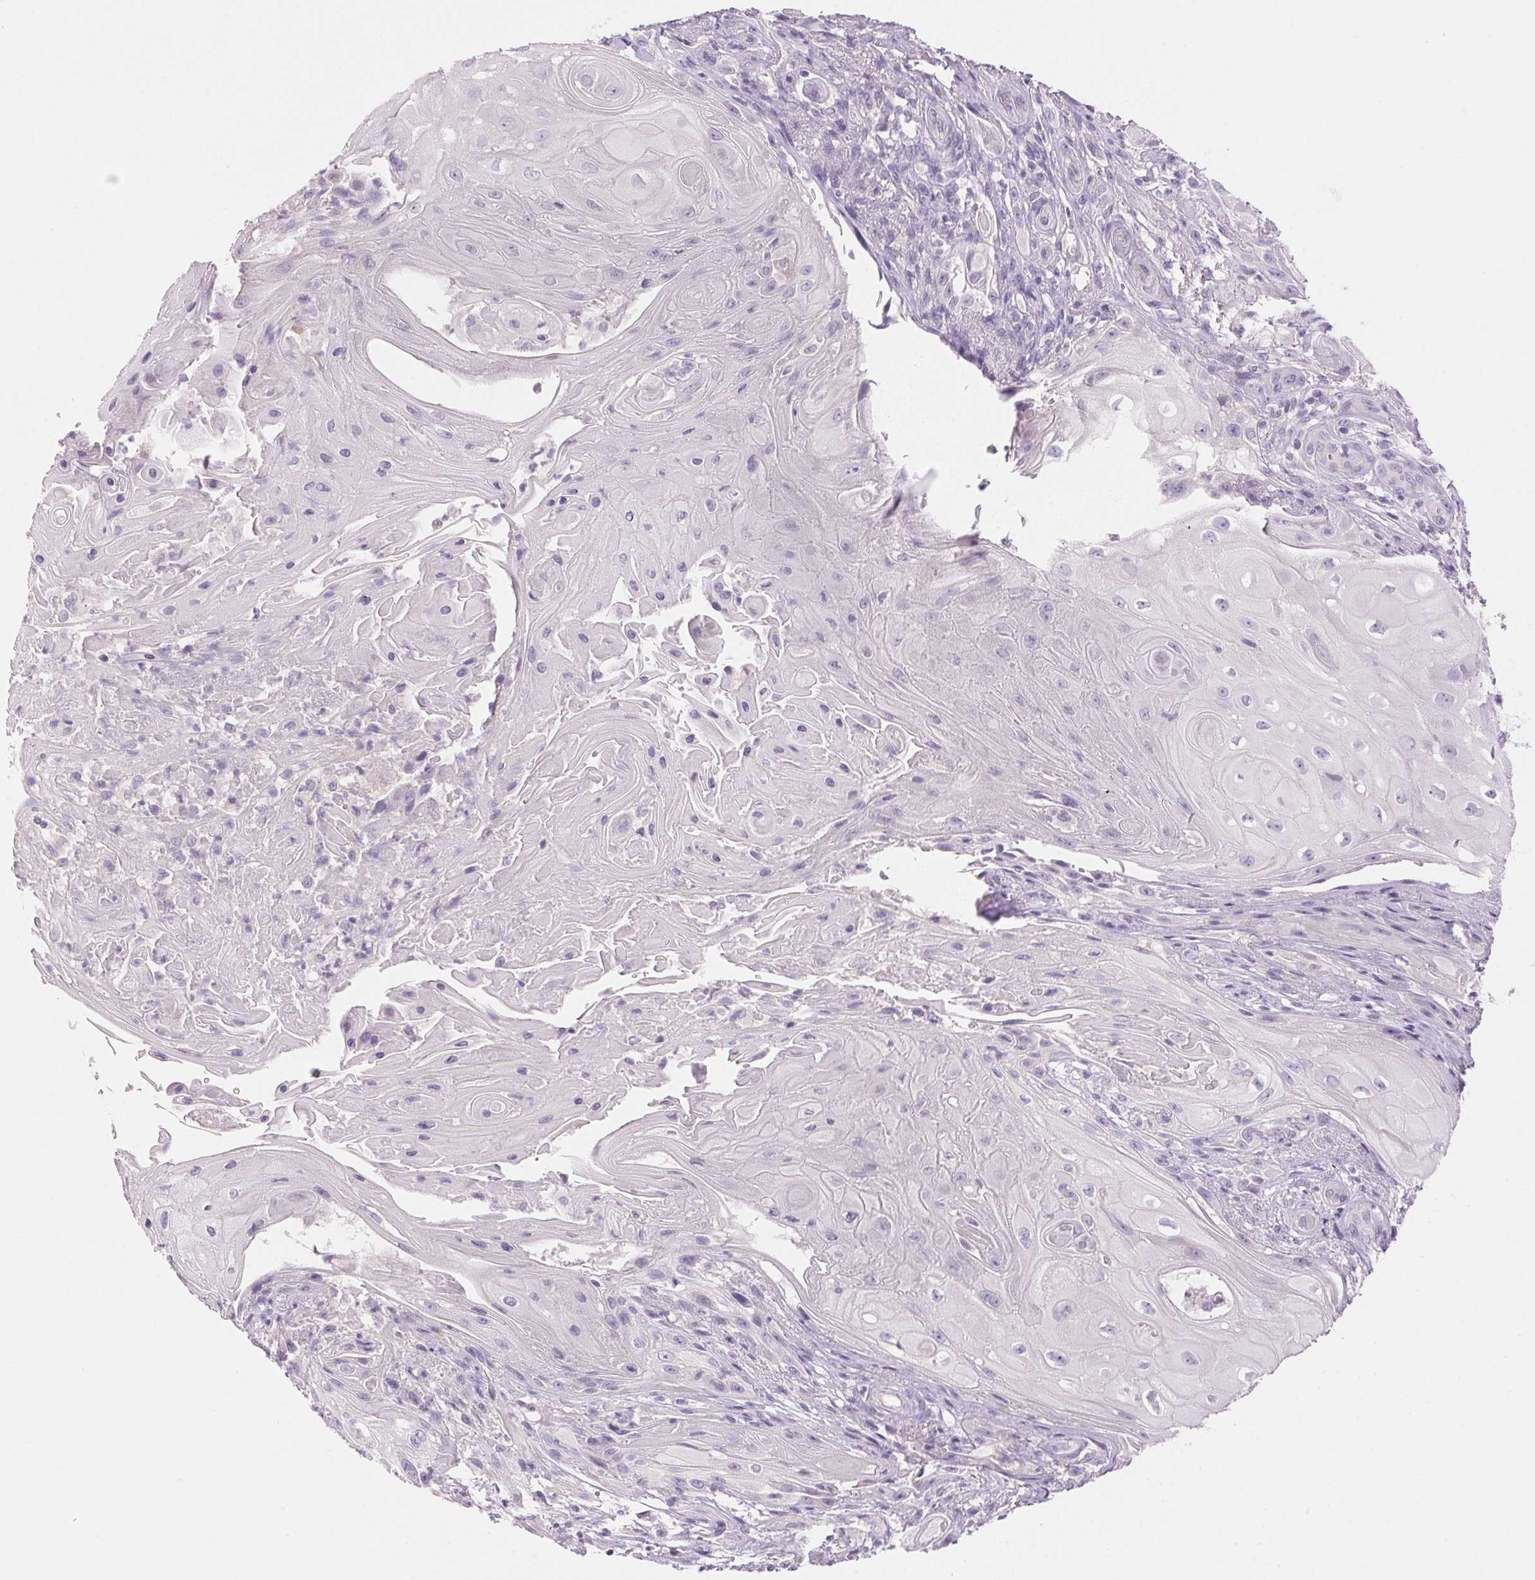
{"staining": {"intensity": "negative", "quantity": "none", "location": "none"}, "tissue": "skin cancer", "cell_type": "Tumor cells", "image_type": "cancer", "snomed": [{"axis": "morphology", "description": "Squamous cell carcinoma, NOS"}, {"axis": "topography", "description": "Skin"}], "caption": "DAB immunohistochemical staining of skin squamous cell carcinoma reveals no significant staining in tumor cells. (Stains: DAB (3,3'-diaminobenzidine) IHC with hematoxylin counter stain, Microscopy: brightfield microscopy at high magnification).", "gene": "HSD17B2", "patient": {"sex": "male", "age": 62}}